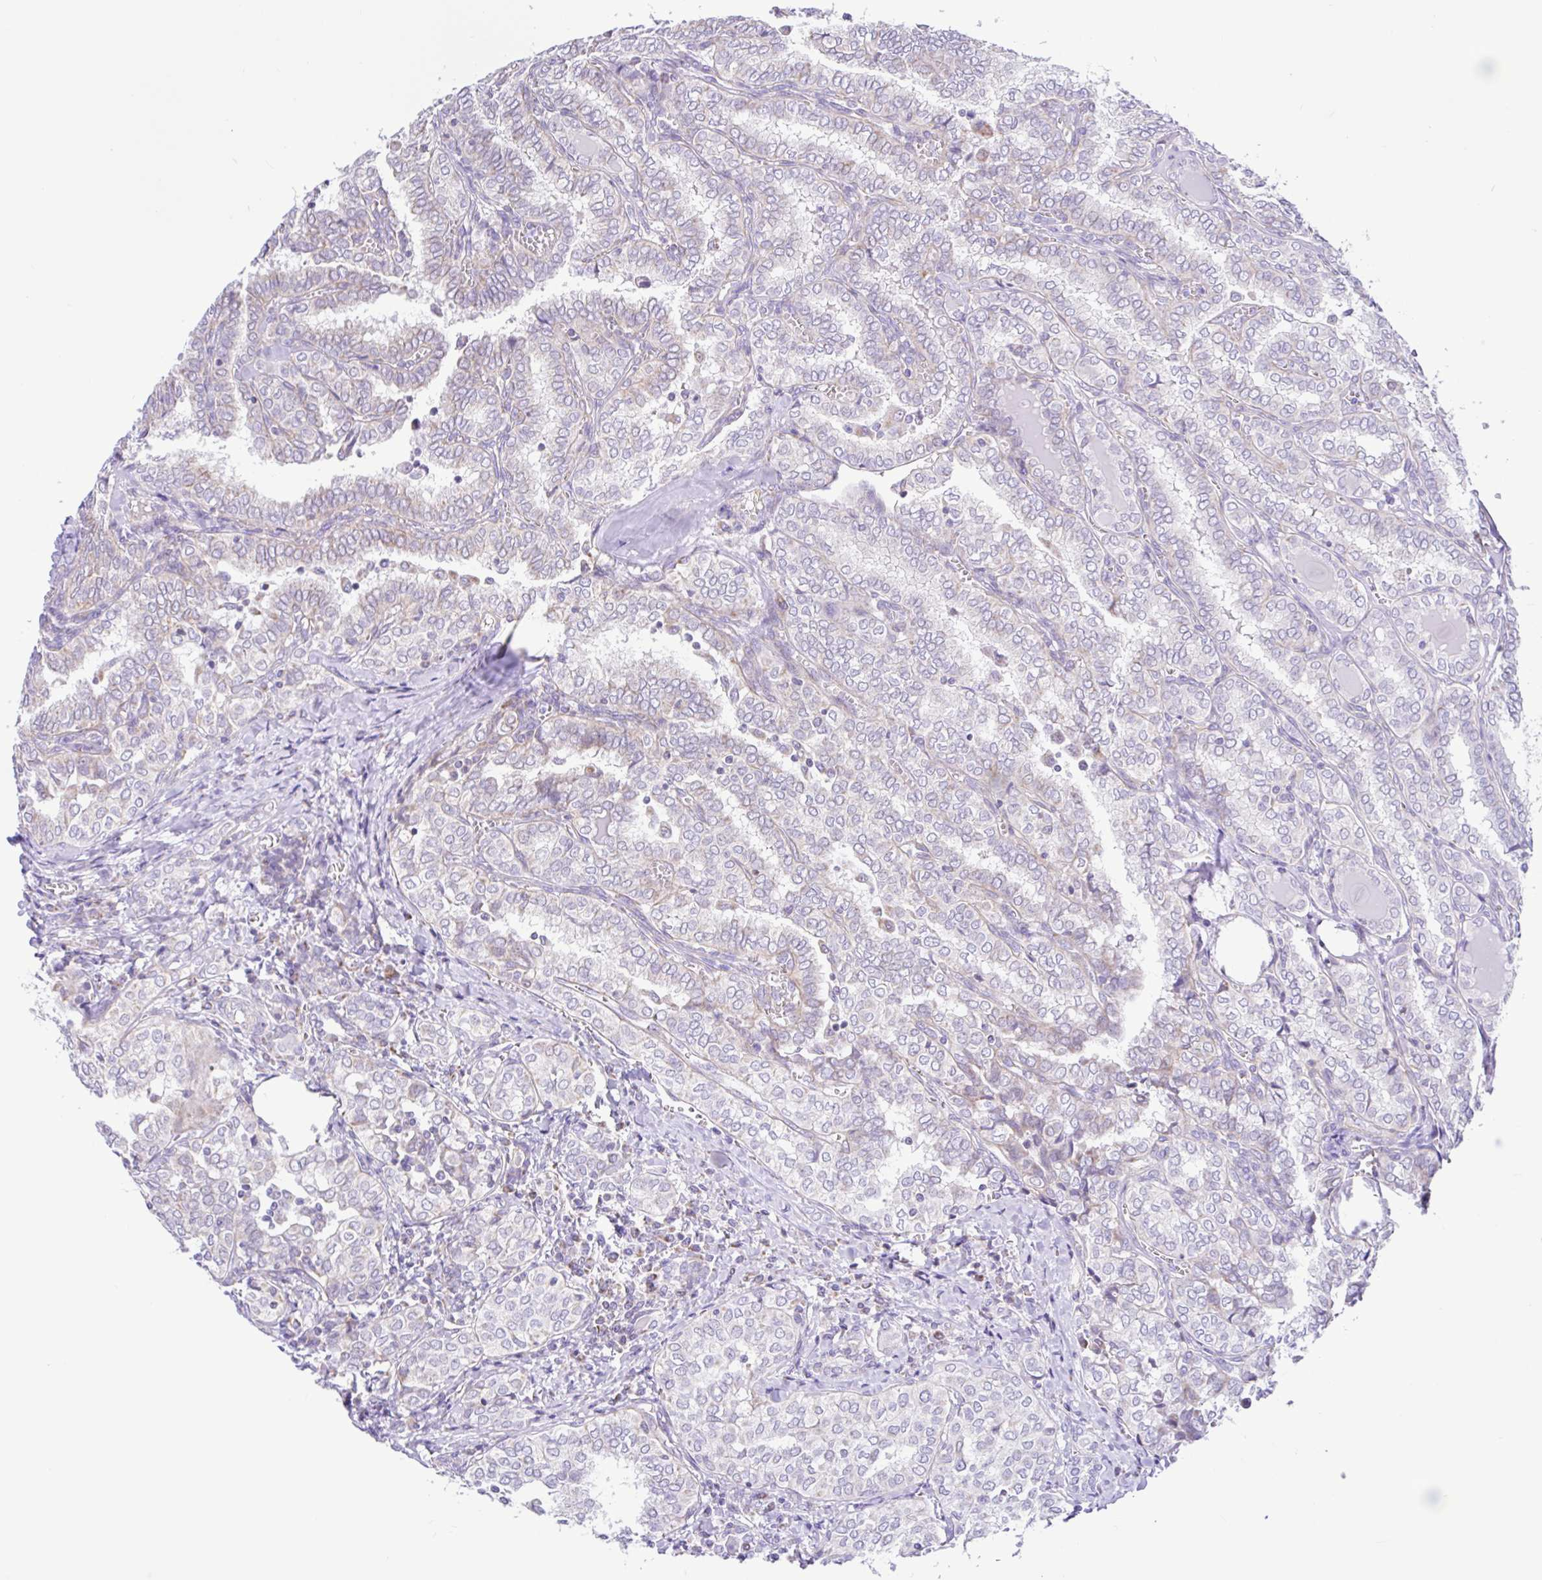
{"staining": {"intensity": "negative", "quantity": "none", "location": "none"}, "tissue": "thyroid cancer", "cell_type": "Tumor cells", "image_type": "cancer", "snomed": [{"axis": "morphology", "description": "Papillary adenocarcinoma, NOS"}, {"axis": "topography", "description": "Thyroid gland"}], "caption": "Immunohistochemistry (IHC) of human thyroid cancer (papillary adenocarcinoma) demonstrates no positivity in tumor cells.", "gene": "NDUFS2", "patient": {"sex": "female", "age": 30}}